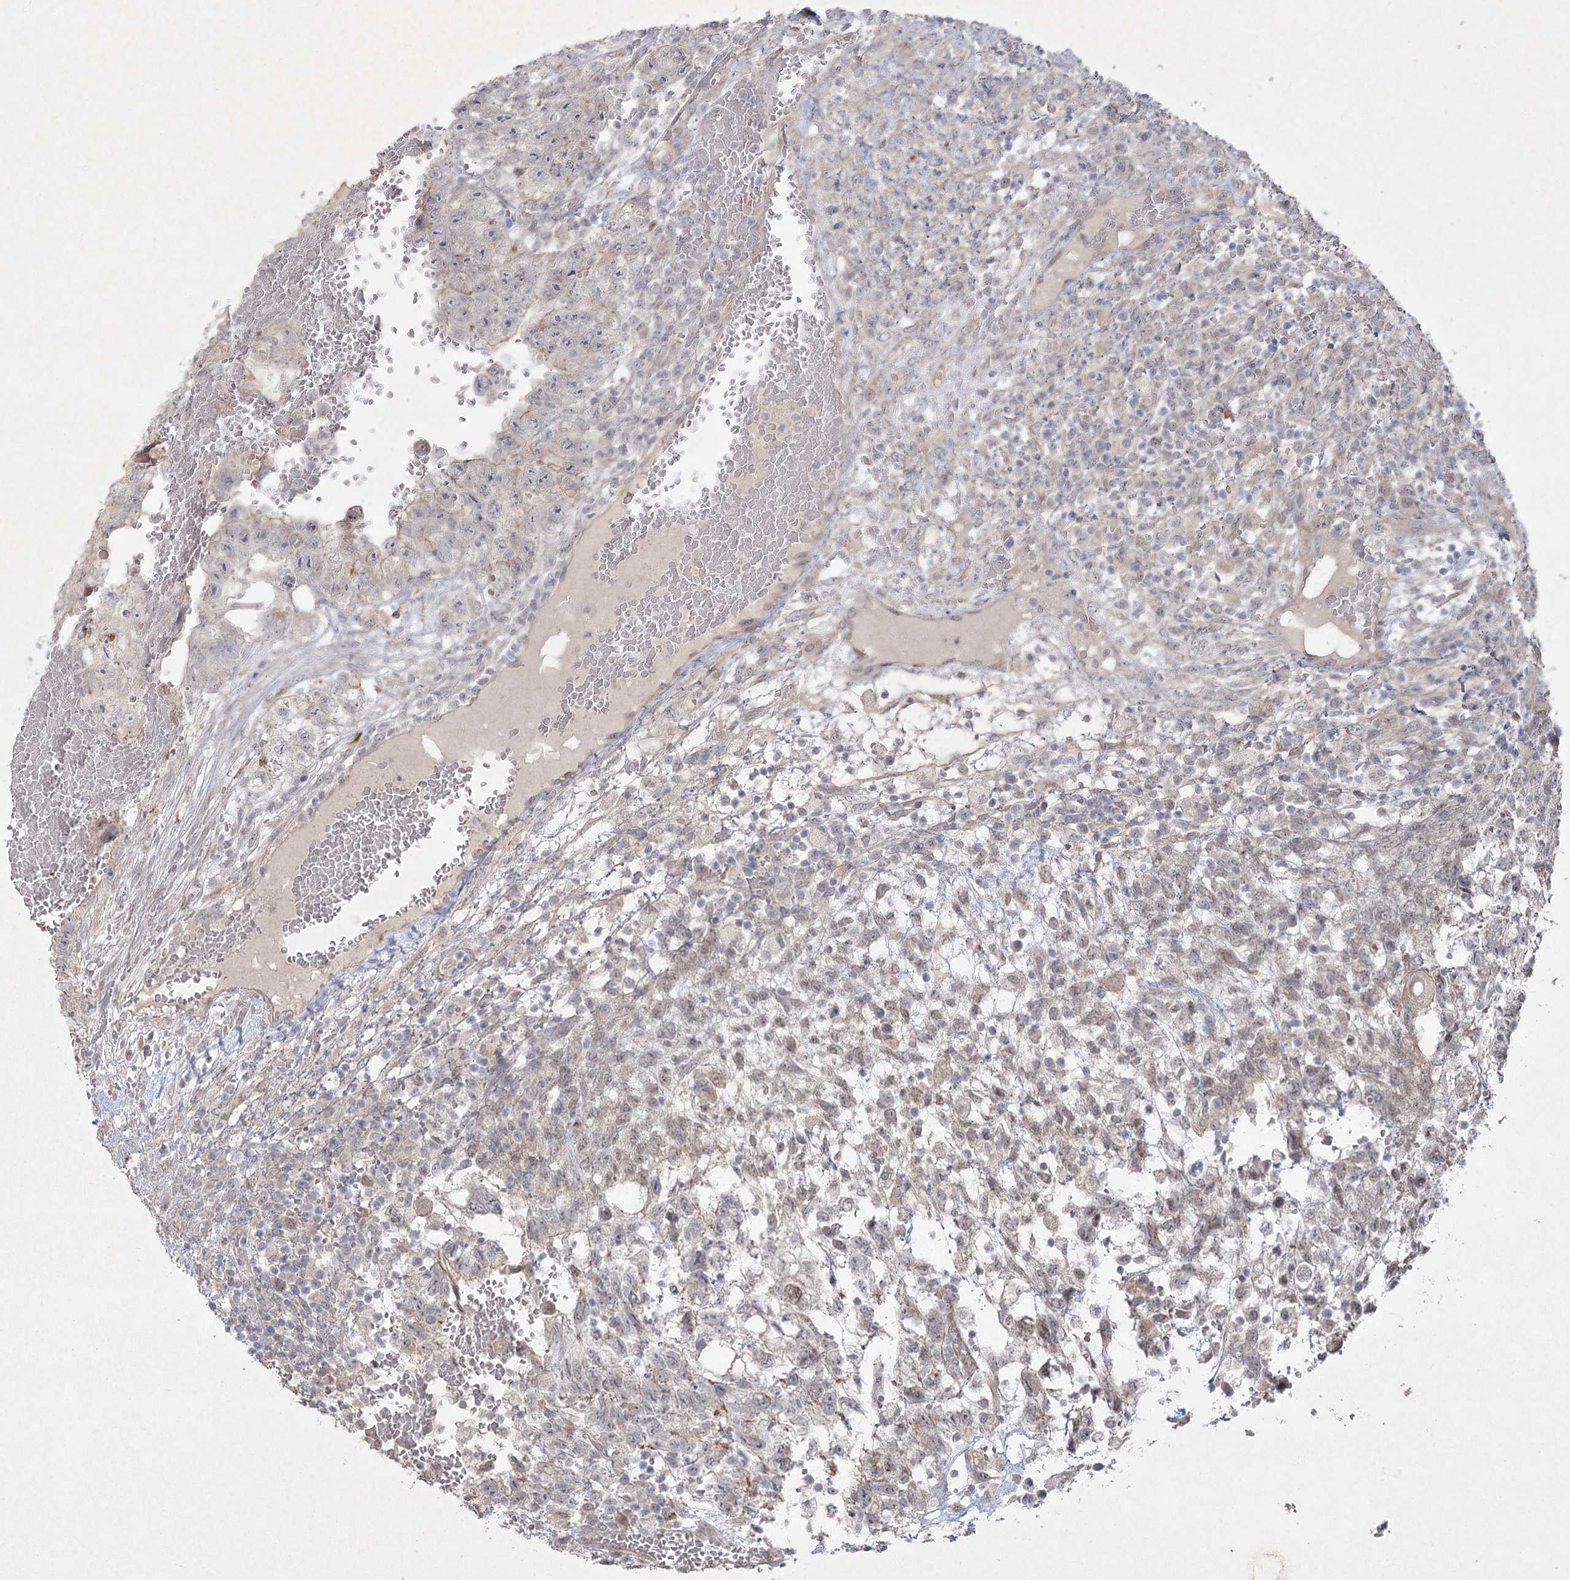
{"staining": {"intensity": "weak", "quantity": "<25%", "location": "cytoplasmic/membranous"}, "tissue": "testis cancer", "cell_type": "Tumor cells", "image_type": "cancer", "snomed": [{"axis": "morphology", "description": "Carcinoma, Embryonal, NOS"}, {"axis": "topography", "description": "Testis"}], "caption": "This micrograph is of testis embryonal carcinoma stained with immunohistochemistry to label a protein in brown with the nuclei are counter-stained blue. There is no staining in tumor cells.", "gene": "LRP2BP", "patient": {"sex": "male", "age": 36}}